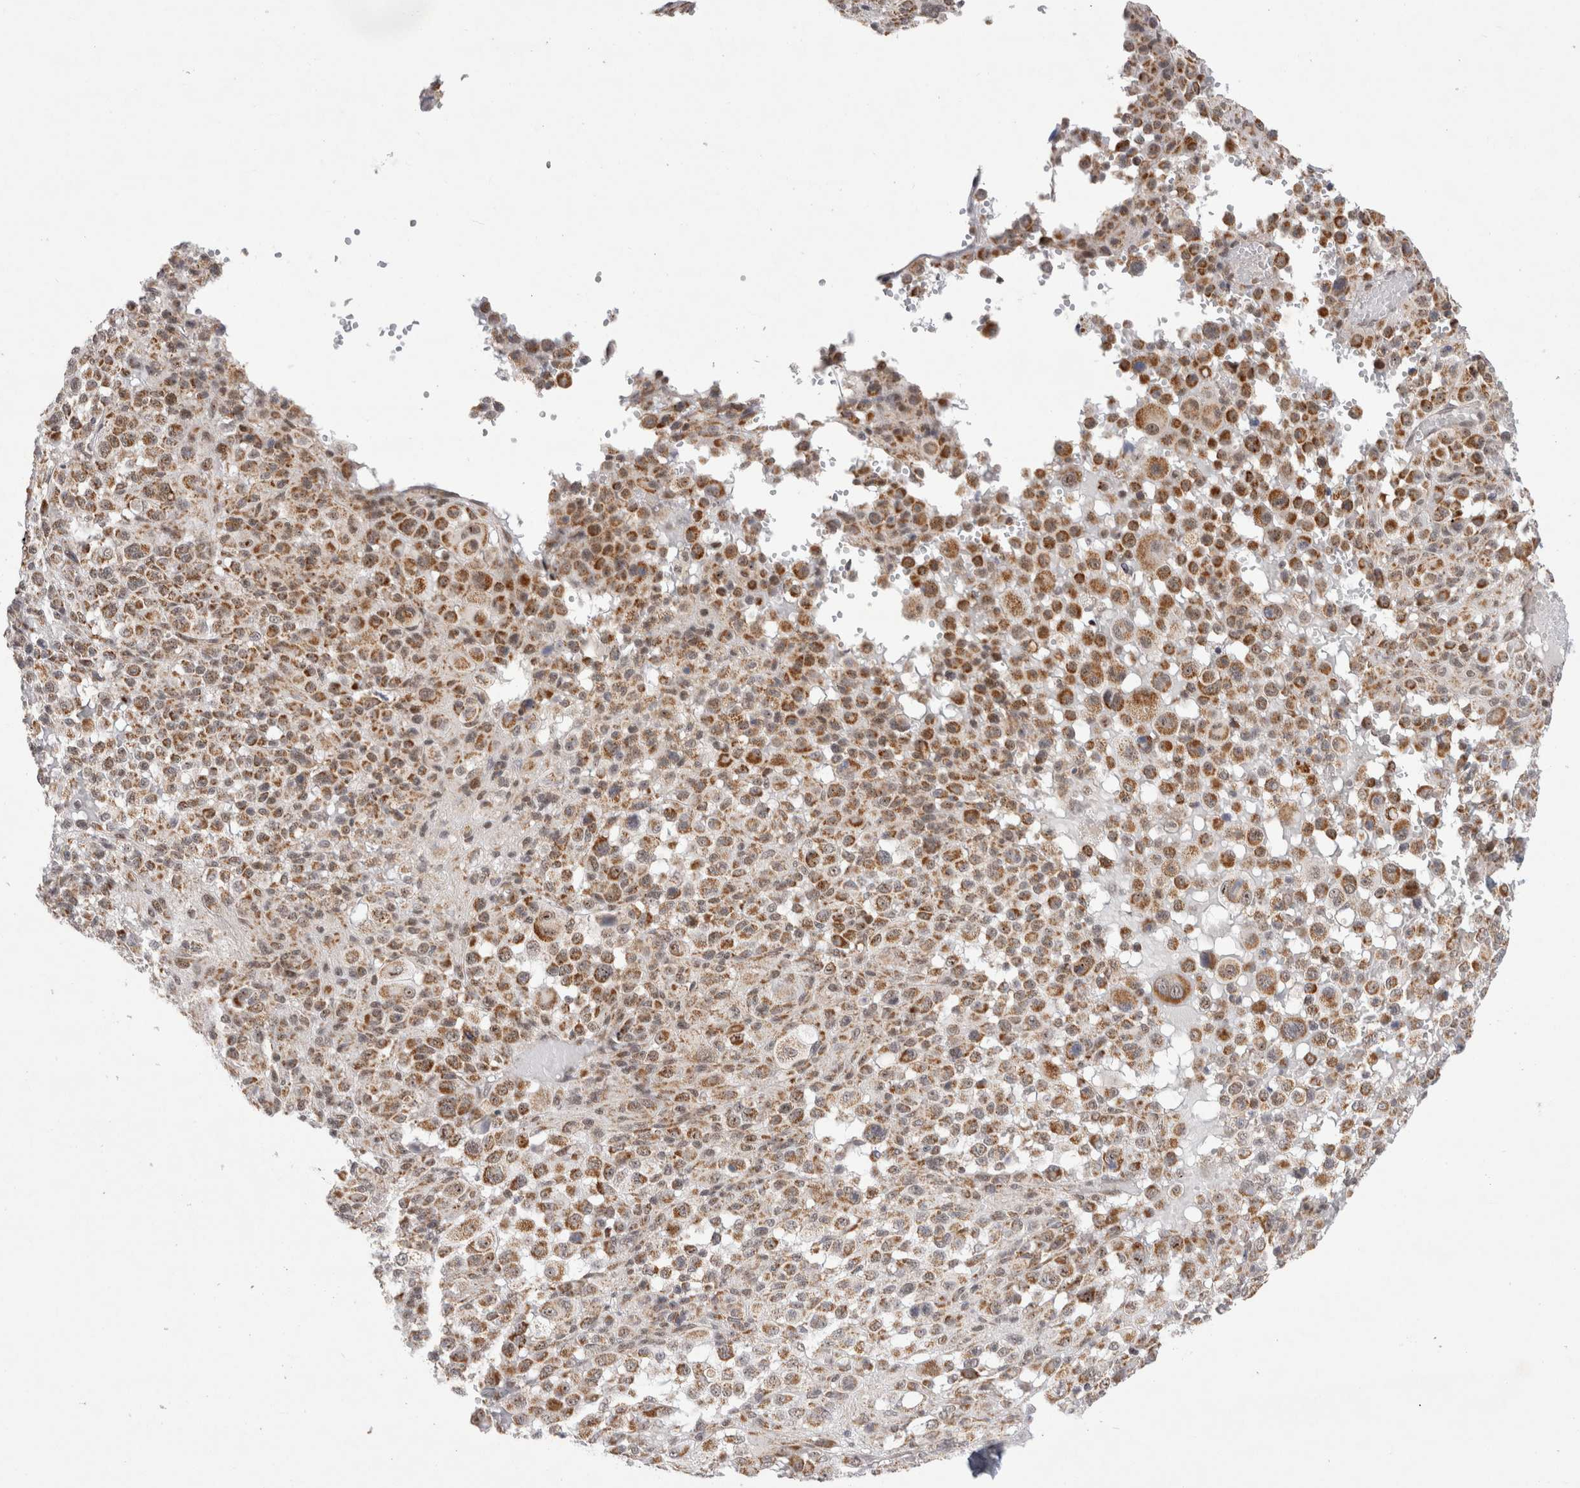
{"staining": {"intensity": "moderate", "quantity": ">75%", "location": "cytoplasmic/membranous,nuclear"}, "tissue": "melanoma", "cell_type": "Tumor cells", "image_type": "cancer", "snomed": [{"axis": "morphology", "description": "Malignant melanoma, Metastatic site"}, {"axis": "topography", "description": "Skin"}], "caption": "Protein expression by IHC demonstrates moderate cytoplasmic/membranous and nuclear staining in approximately >75% of tumor cells in malignant melanoma (metastatic site).", "gene": "MRPL37", "patient": {"sex": "female", "age": 74}}